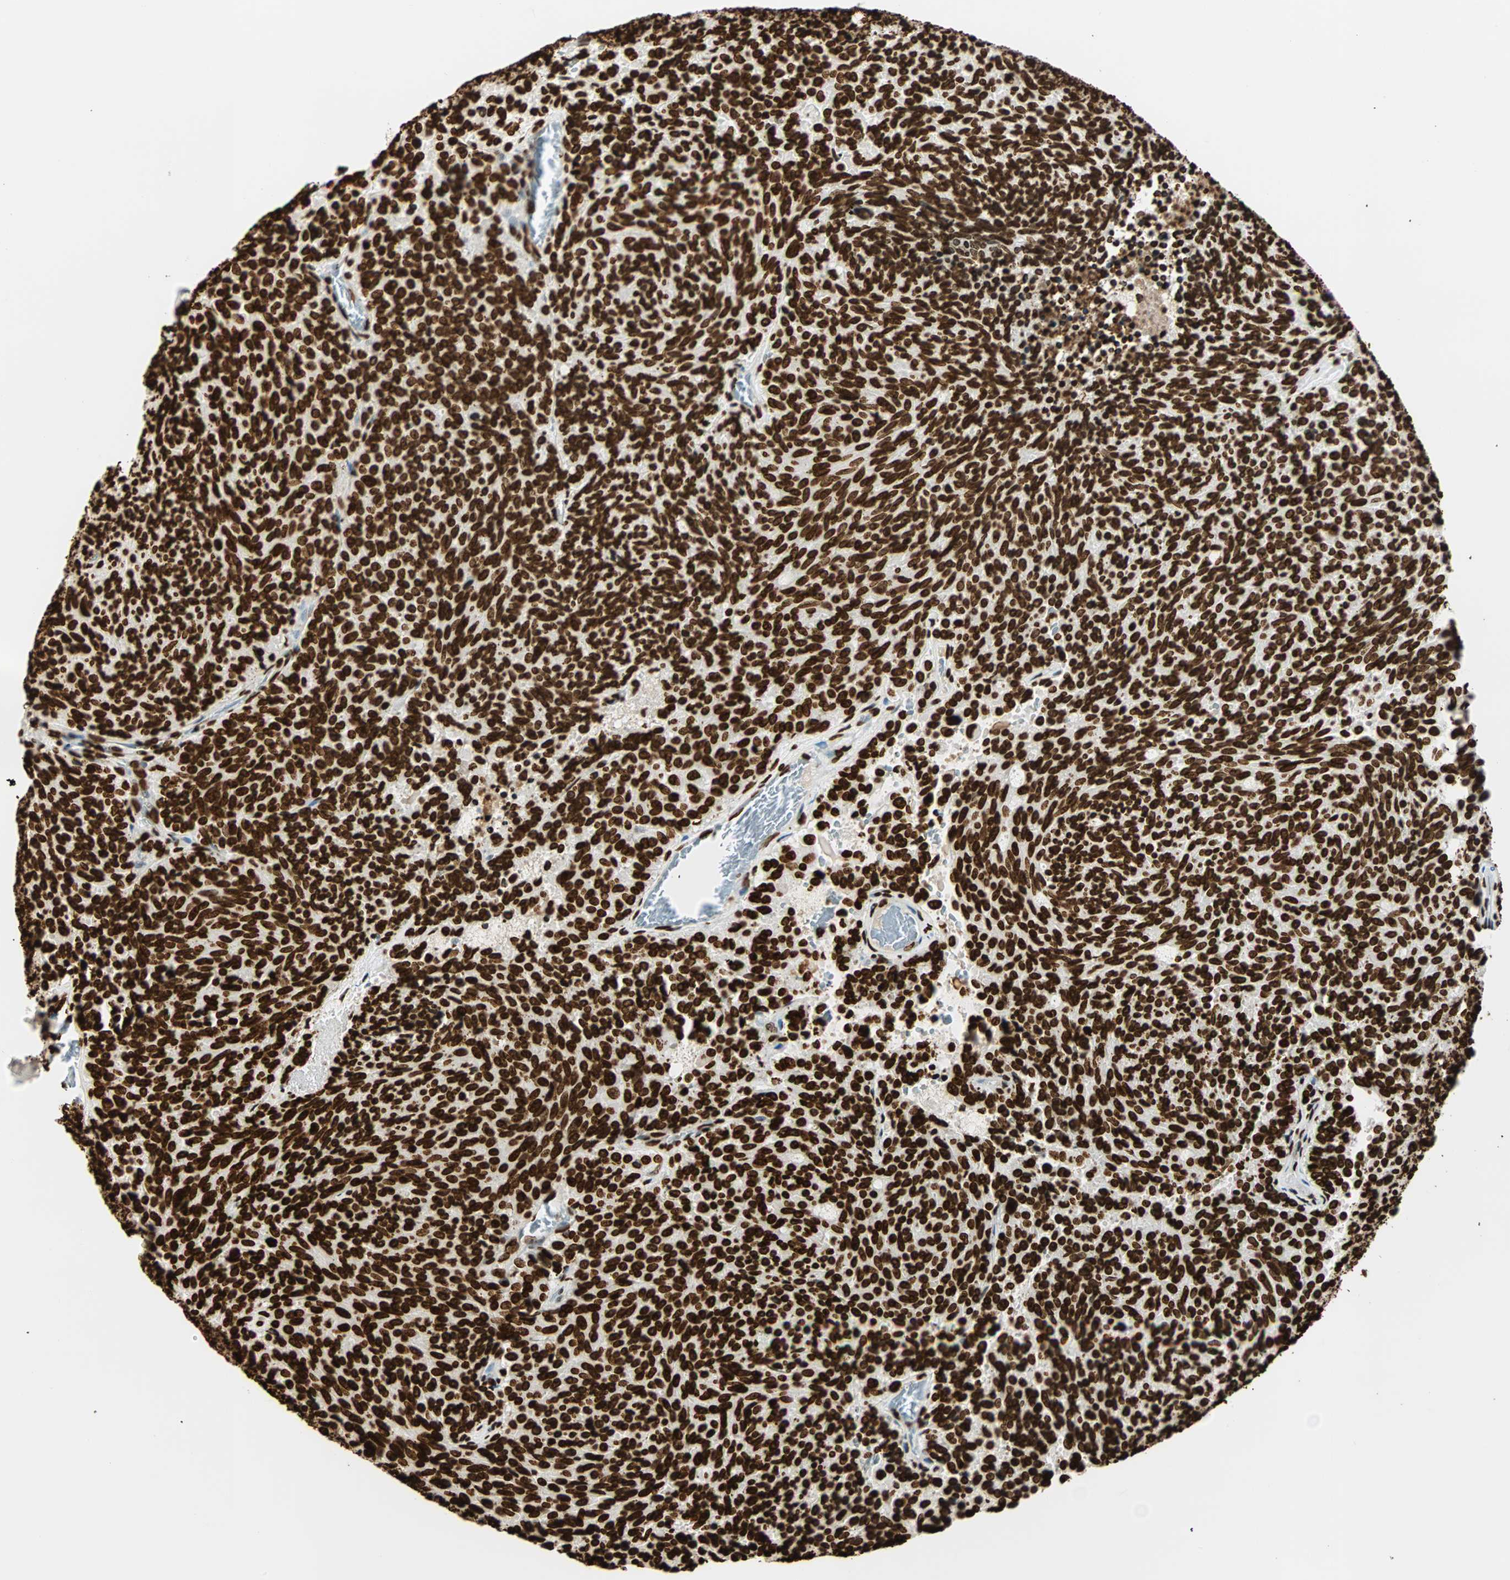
{"staining": {"intensity": "strong", "quantity": ">75%", "location": "nuclear"}, "tissue": "carcinoid", "cell_type": "Tumor cells", "image_type": "cancer", "snomed": [{"axis": "morphology", "description": "Carcinoid, malignant, NOS"}, {"axis": "topography", "description": "Pancreas"}], "caption": "Immunohistochemistry (IHC) micrograph of neoplastic tissue: malignant carcinoid stained using immunohistochemistry (IHC) demonstrates high levels of strong protein expression localized specifically in the nuclear of tumor cells, appearing as a nuclear brown color.", "gene": "GLI2", "patient": {"sex": "female", "age": 54}}